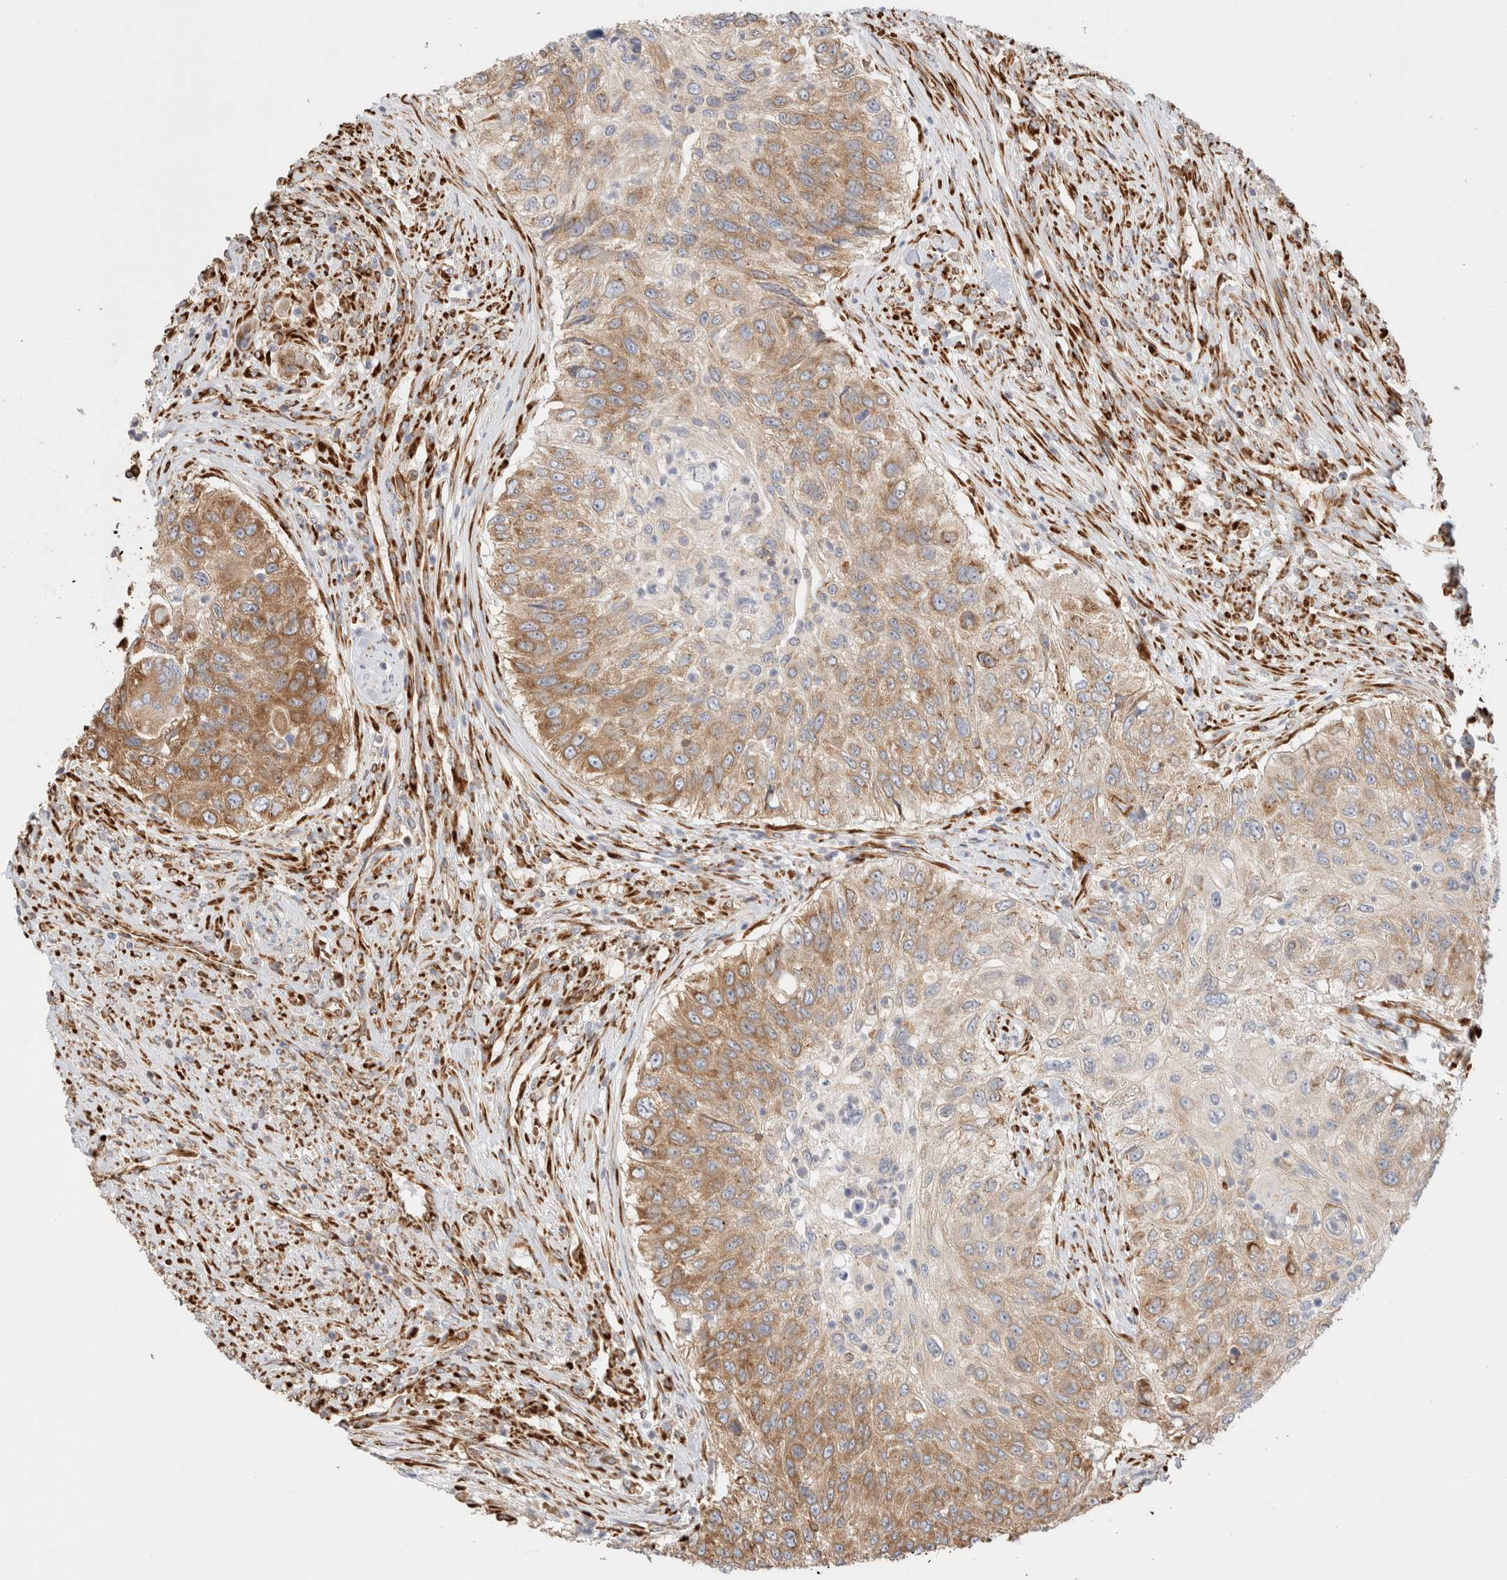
{"staining": {"intensity": "moderate", "quantity": ">75%", "location": "cytoplasmic/membranous"}, "tissue": "urothelial cancer", "cell_type": "Tumor cells", "image_type": "cancer", "snomed": [{"axis": "morphology", "description": "Urothelial carcinoma, High grade"}, {"axis": "topography", "description": "Urinary bladder"}], "caption": "High-power microscopy captured an immunohistochemistry image of urothelial cancer, revealing moderate cytoplasmic/membranous expression in about >75% of tumor cells.", "gene": "ZC2HC1A", "patient": {"sex": "female", "age": 60}}